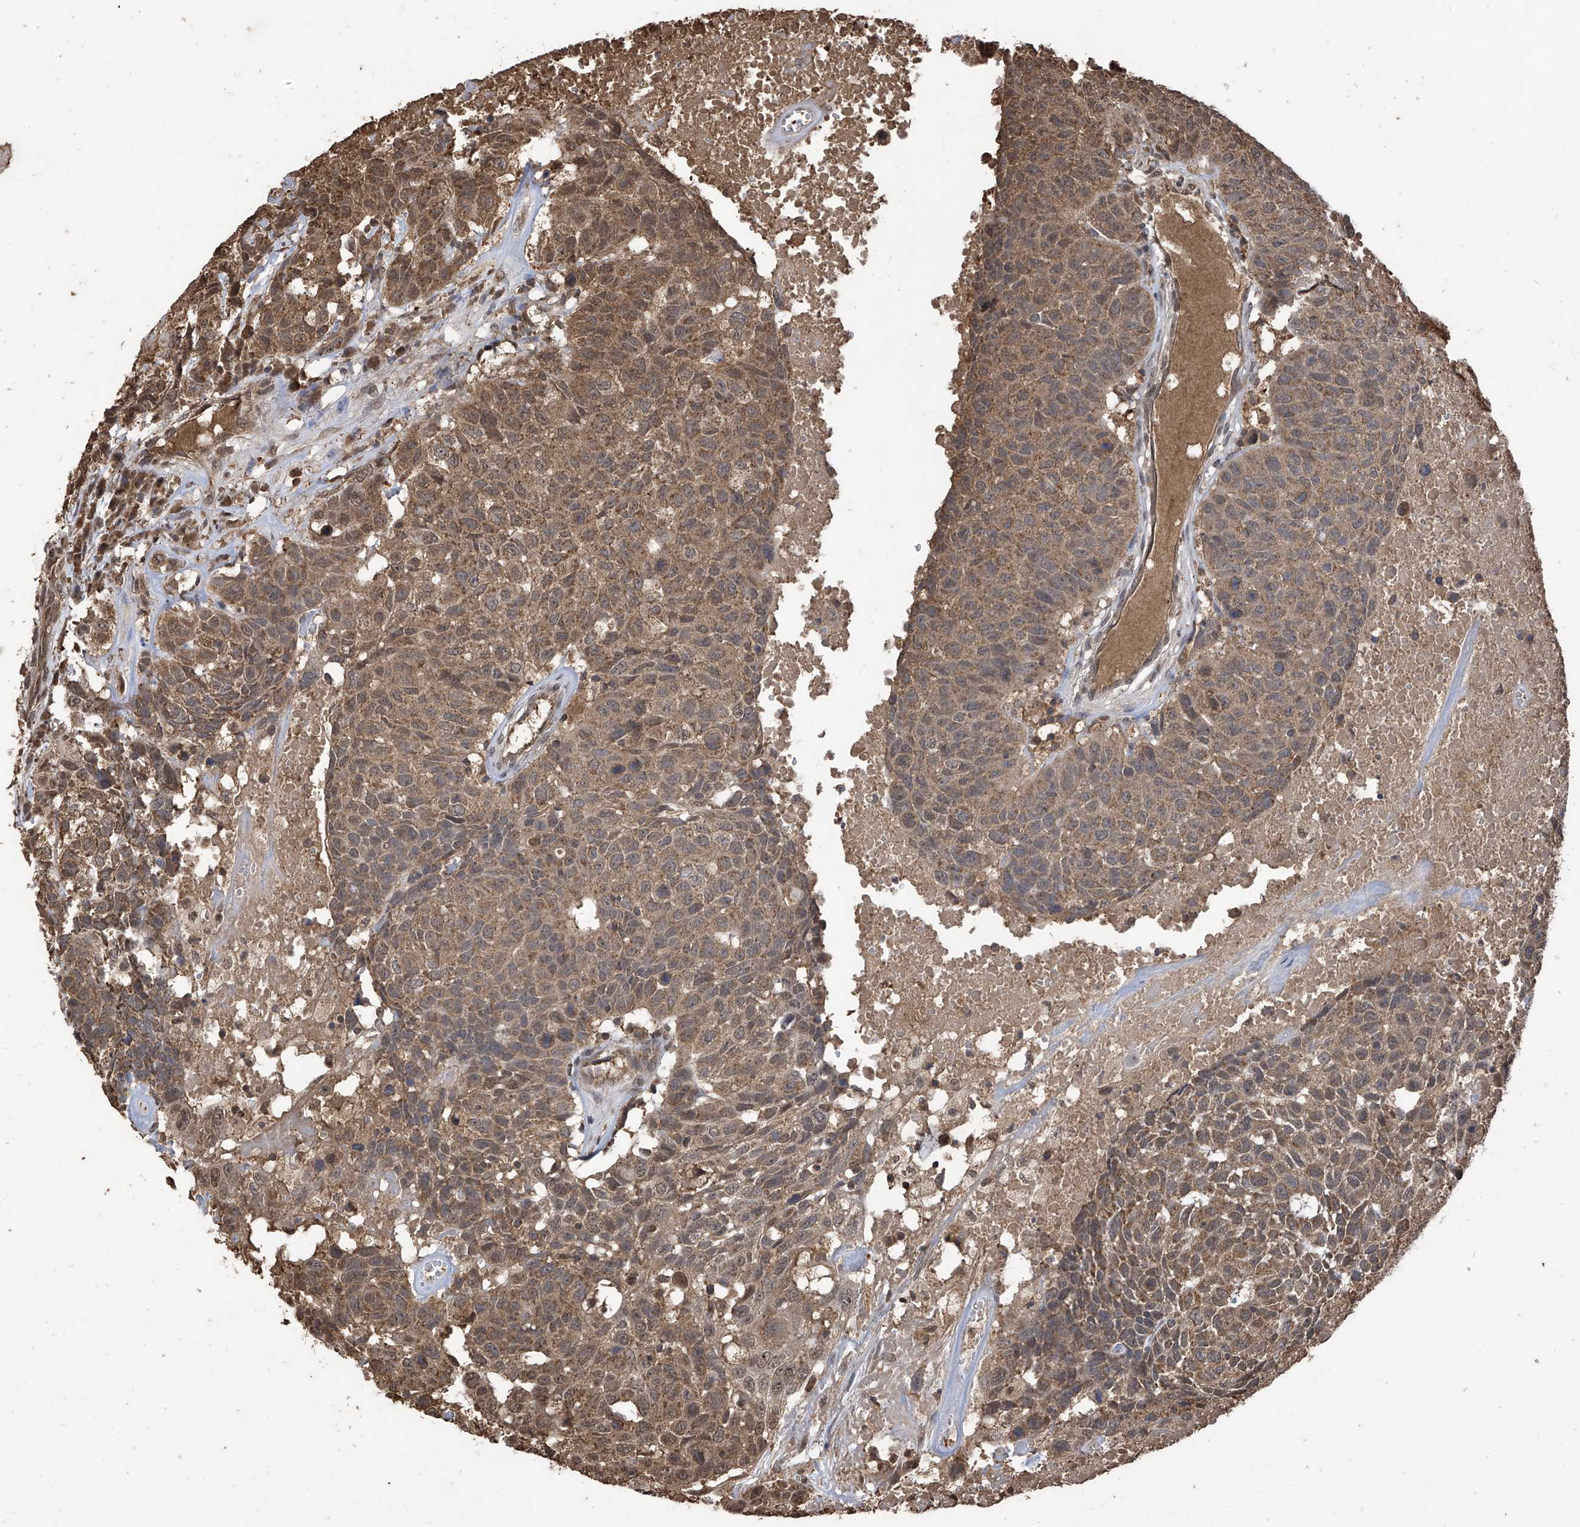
{"staining": {"intensity": "moderate", "quantity": ">75%", "location": "cytoplasmic/membranous"}, "tissue": "head and neck cancer", "cell_type": "Tumor cells", "image_type": "cancer", "snomed": [{"axis": "morphology", "description": "Squamous cell carcinoma, NOS"}, {"axis": "topography", "description": "Head-Neck"}], "caption": "Head and neck squamous cell carcinoma stained for a protein exhibits moderate cytoplasmic/membranous positivity in tumor cells.", "gene": "PNPT1", "patient": {"sex": "male", "age": 66}}